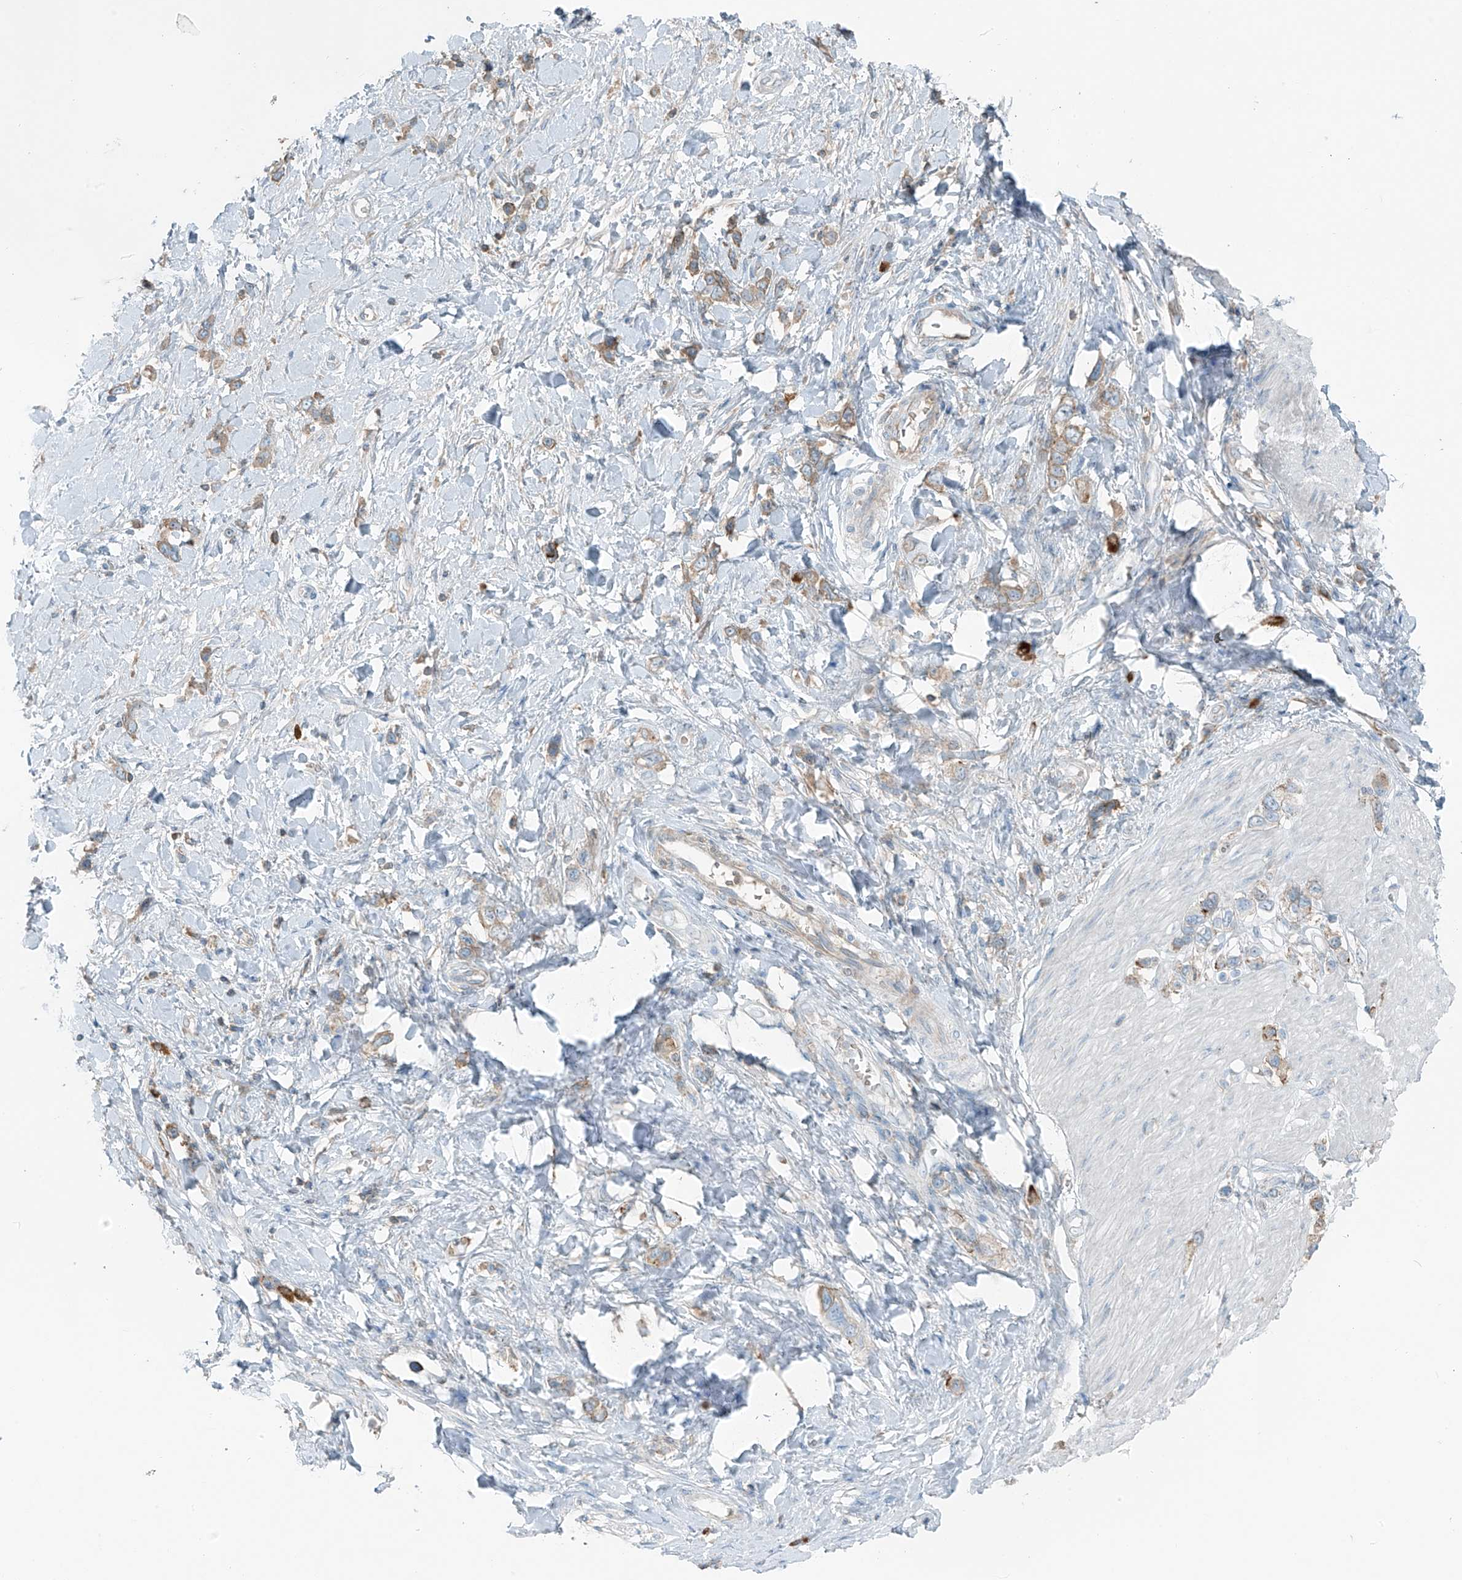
{"staining": {"intensity": "weak", "quantity": "25%-75%", "location": "cytoplasmic/membranous"}, "tissue": "stomach cancer", "cell_type": "Tumor cells", "image_type": "cancer", "snomed": [{"axis": "morphology", "description": "Normal tissue, NOS"}, {"axis": "morphology", "description": "Adenocarcinoma, NOS"}, {"axis": "topography", "description": "Stomach, upper"}, {"axis": "topography", "description": "Stomach"}], "caption": "IHC (DAB (3,3'-diaminobenzidine)) staining of human stomach adenocarcinoma reveals weak cytoplasmic/membranous protein positivity in approximately 25%-75% of tumor cells.", "gene": "FAM131C", "patient": {"sex": "female", "age": 65}}